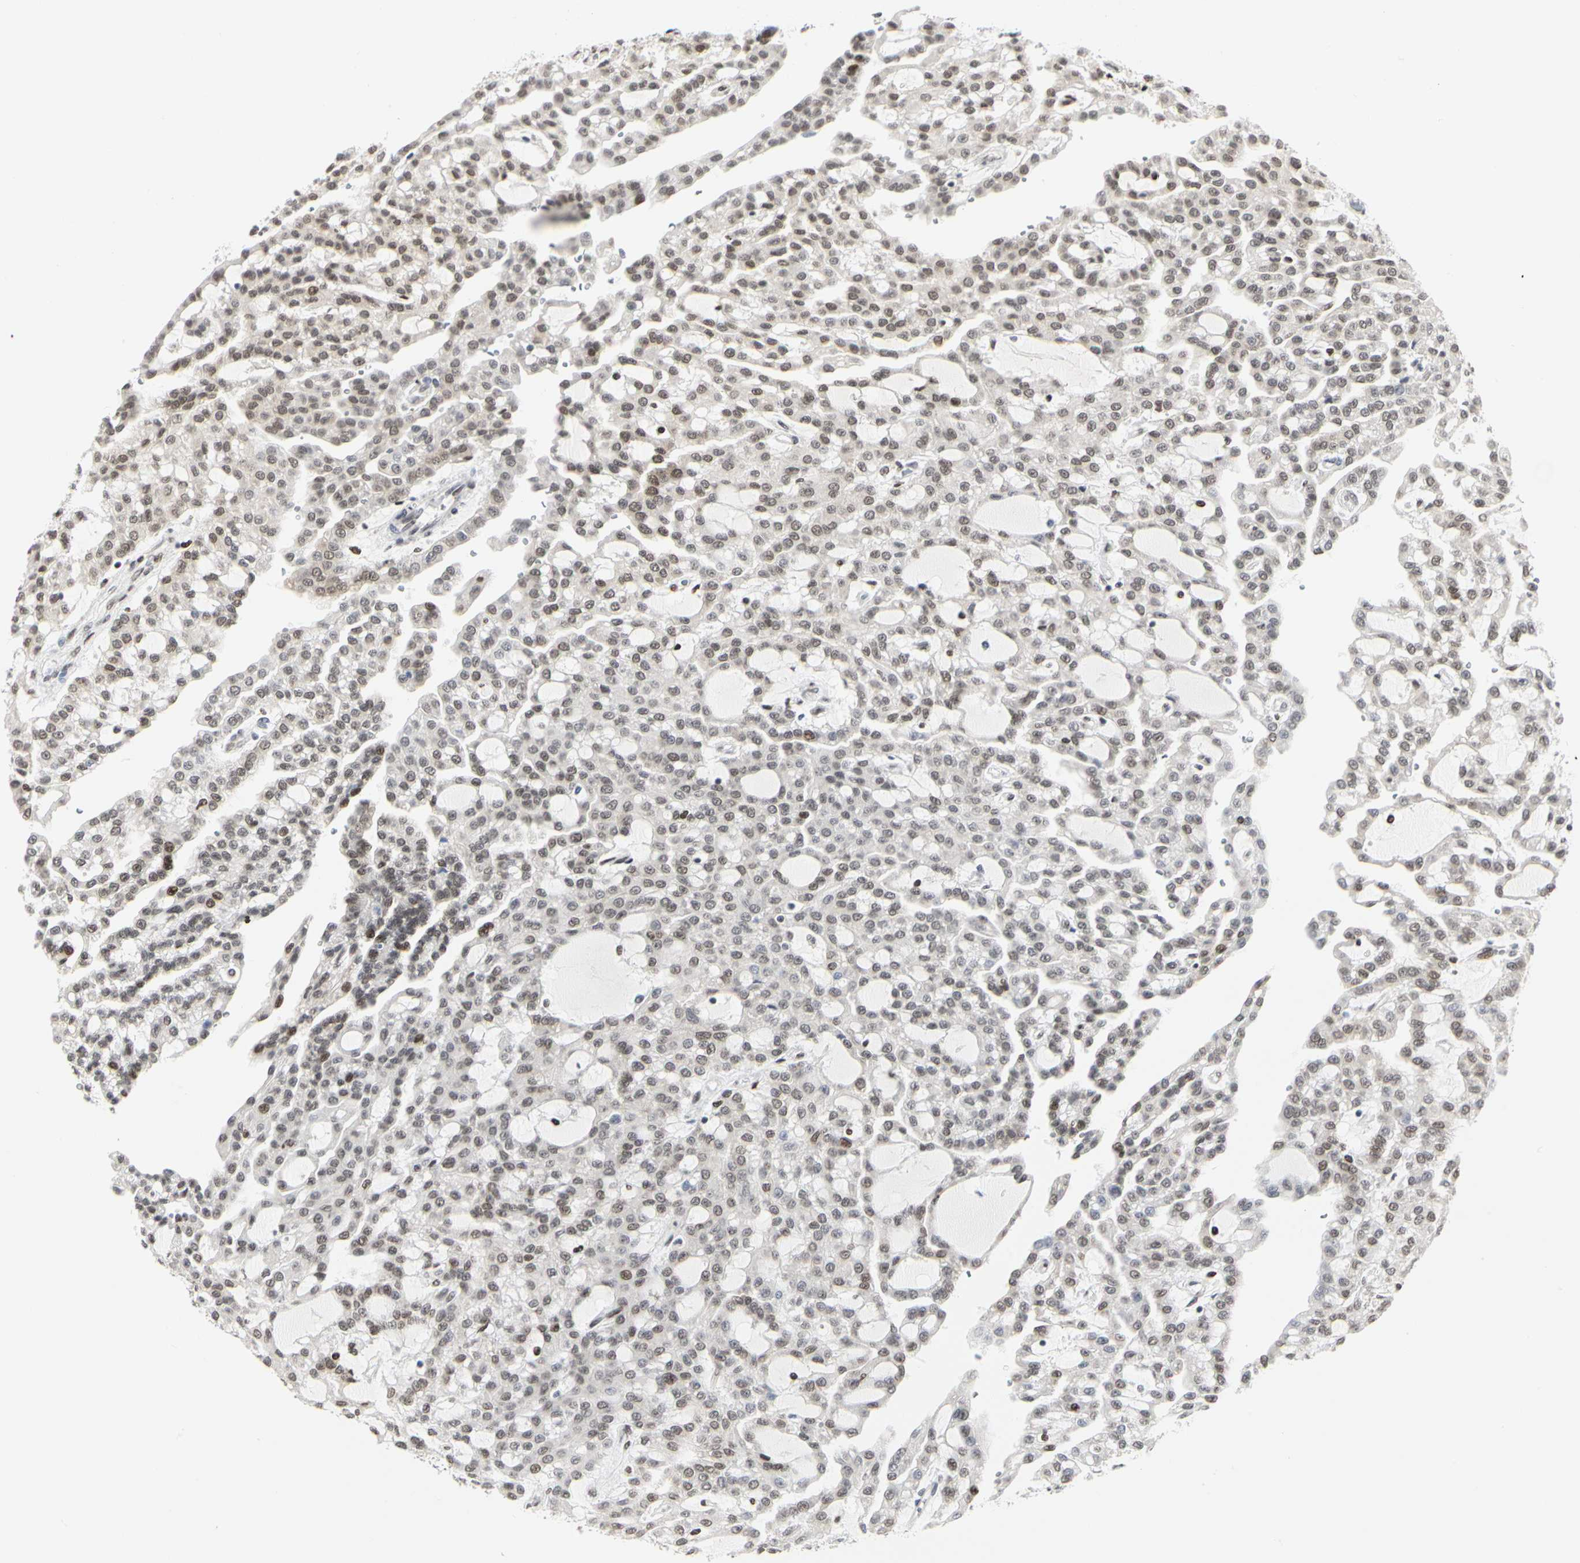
{"staining": {"intensity": "weak", "quantity": "25%-75%", "location": "nuclear"}, "tissue": "renal cancer", "cell_type": "Tumor cells", "image_type": "cancer", "snomed": [{"axis": "morphology", "description": "Adenocarcinoma, NOS"}, {"axis": "topography", "description": "Kidney"}], "caption": "Immunohistochemical staining of human renal cancer (adenocarcinoma) displays low levels of weak nuclear protein expression in about 25%-75% of tumor cells.", "gene": "PRMT3", "patient": {"sex": "male", "age": 63}}